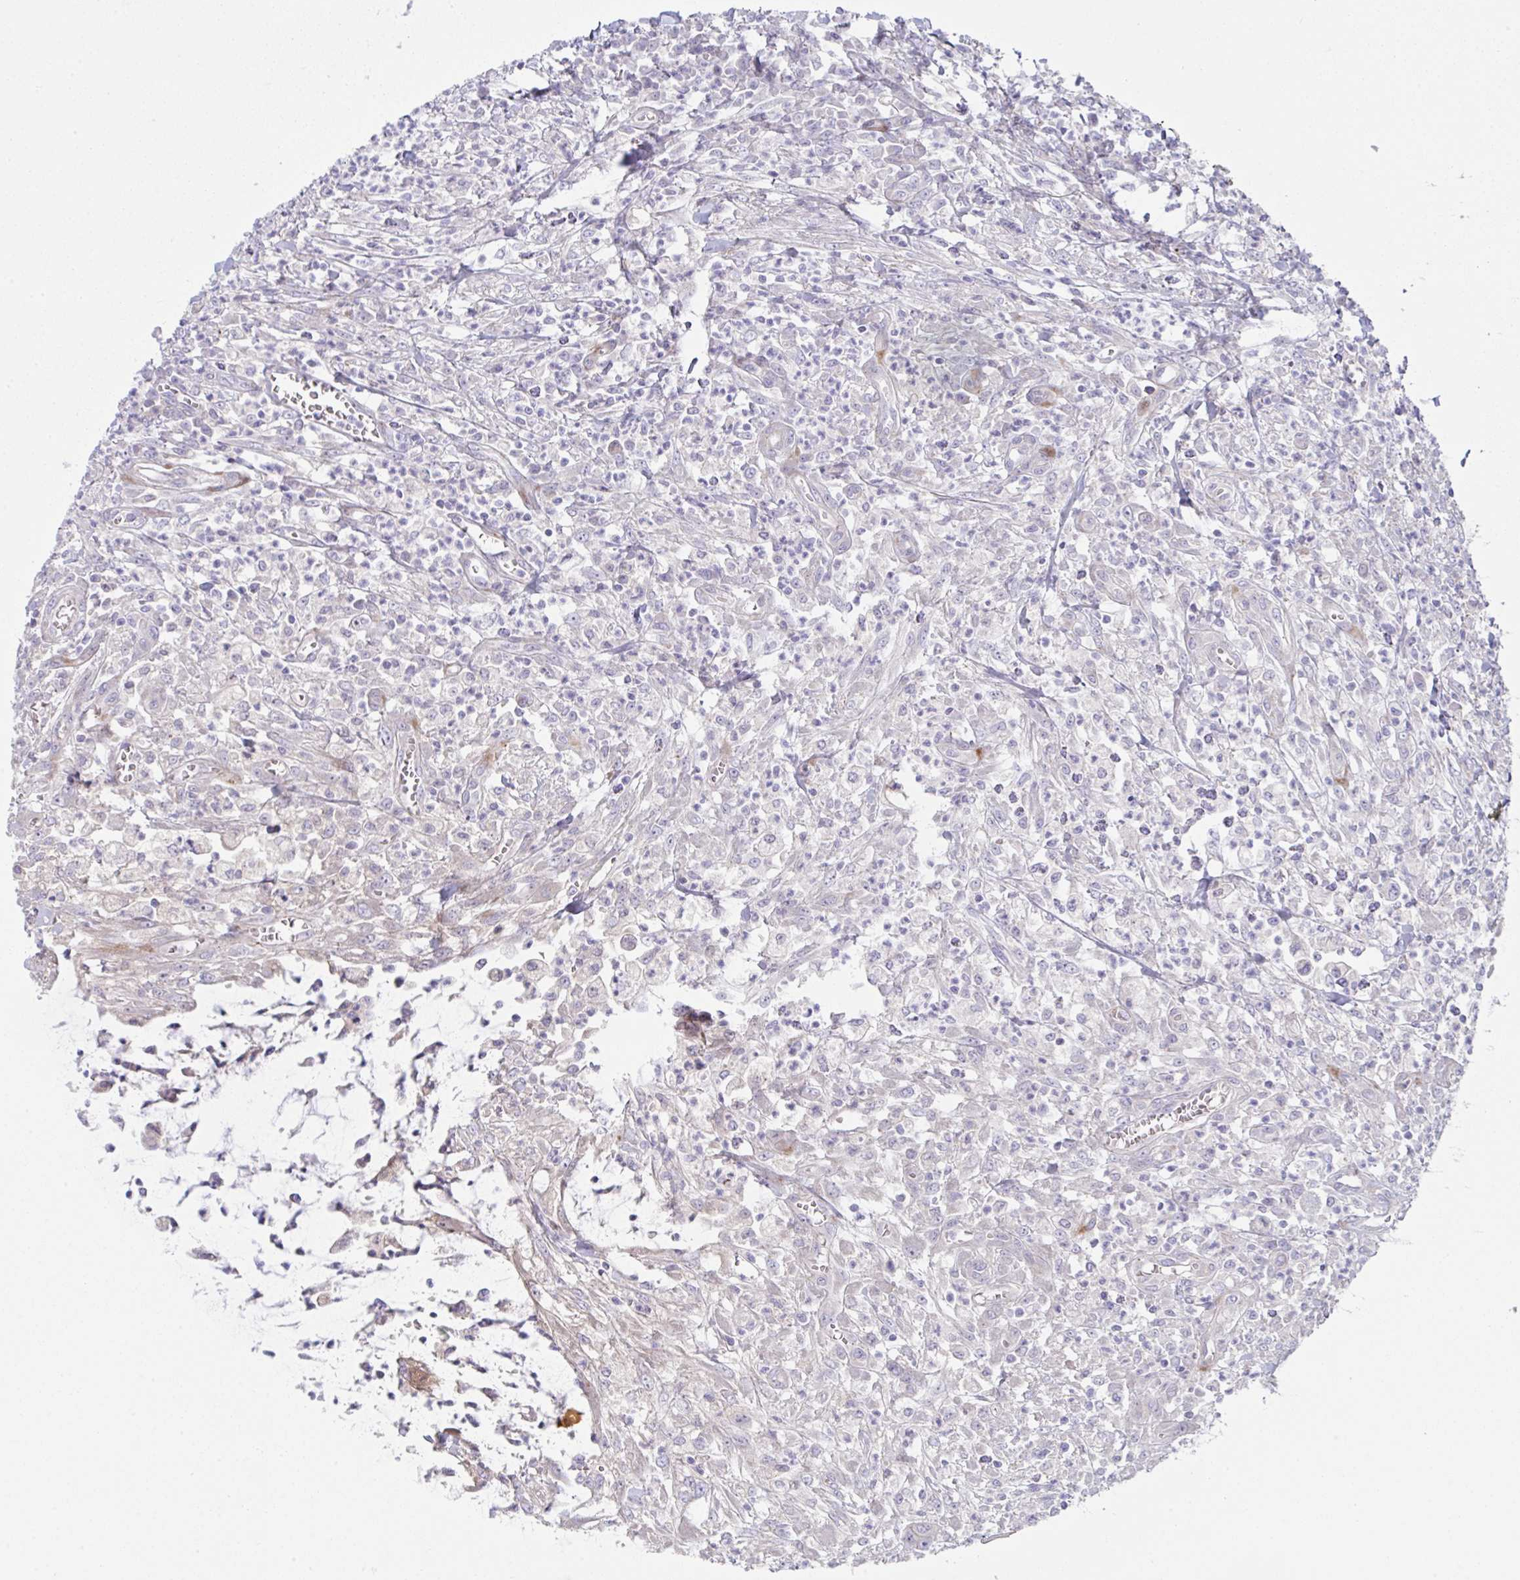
{"staining": {"intensity": "moderate", "quantity": "<25%", "location": "cytoplasmic/membranous"}, "tissue": "colorectal cancer", "cell_type": "Tumor cells", "image_type": "cancer", "snomed": [{"axis": "morphology", "description": "Adenocarcinoma, NOS"}, {"axis": "topography", "description": "Colon"}], "caption": "This micrograph reveals adenocarcinoma (colorectal) stained with immunohistochemistry (IHC) to label a protein in brown. The cytoplasmic/membranous of tumor cells show moderate positivity for the protein. Nuclei are counter-stained blue.", "gene": "ZNF713", "patient": {"sex": "male", "age": 65}}